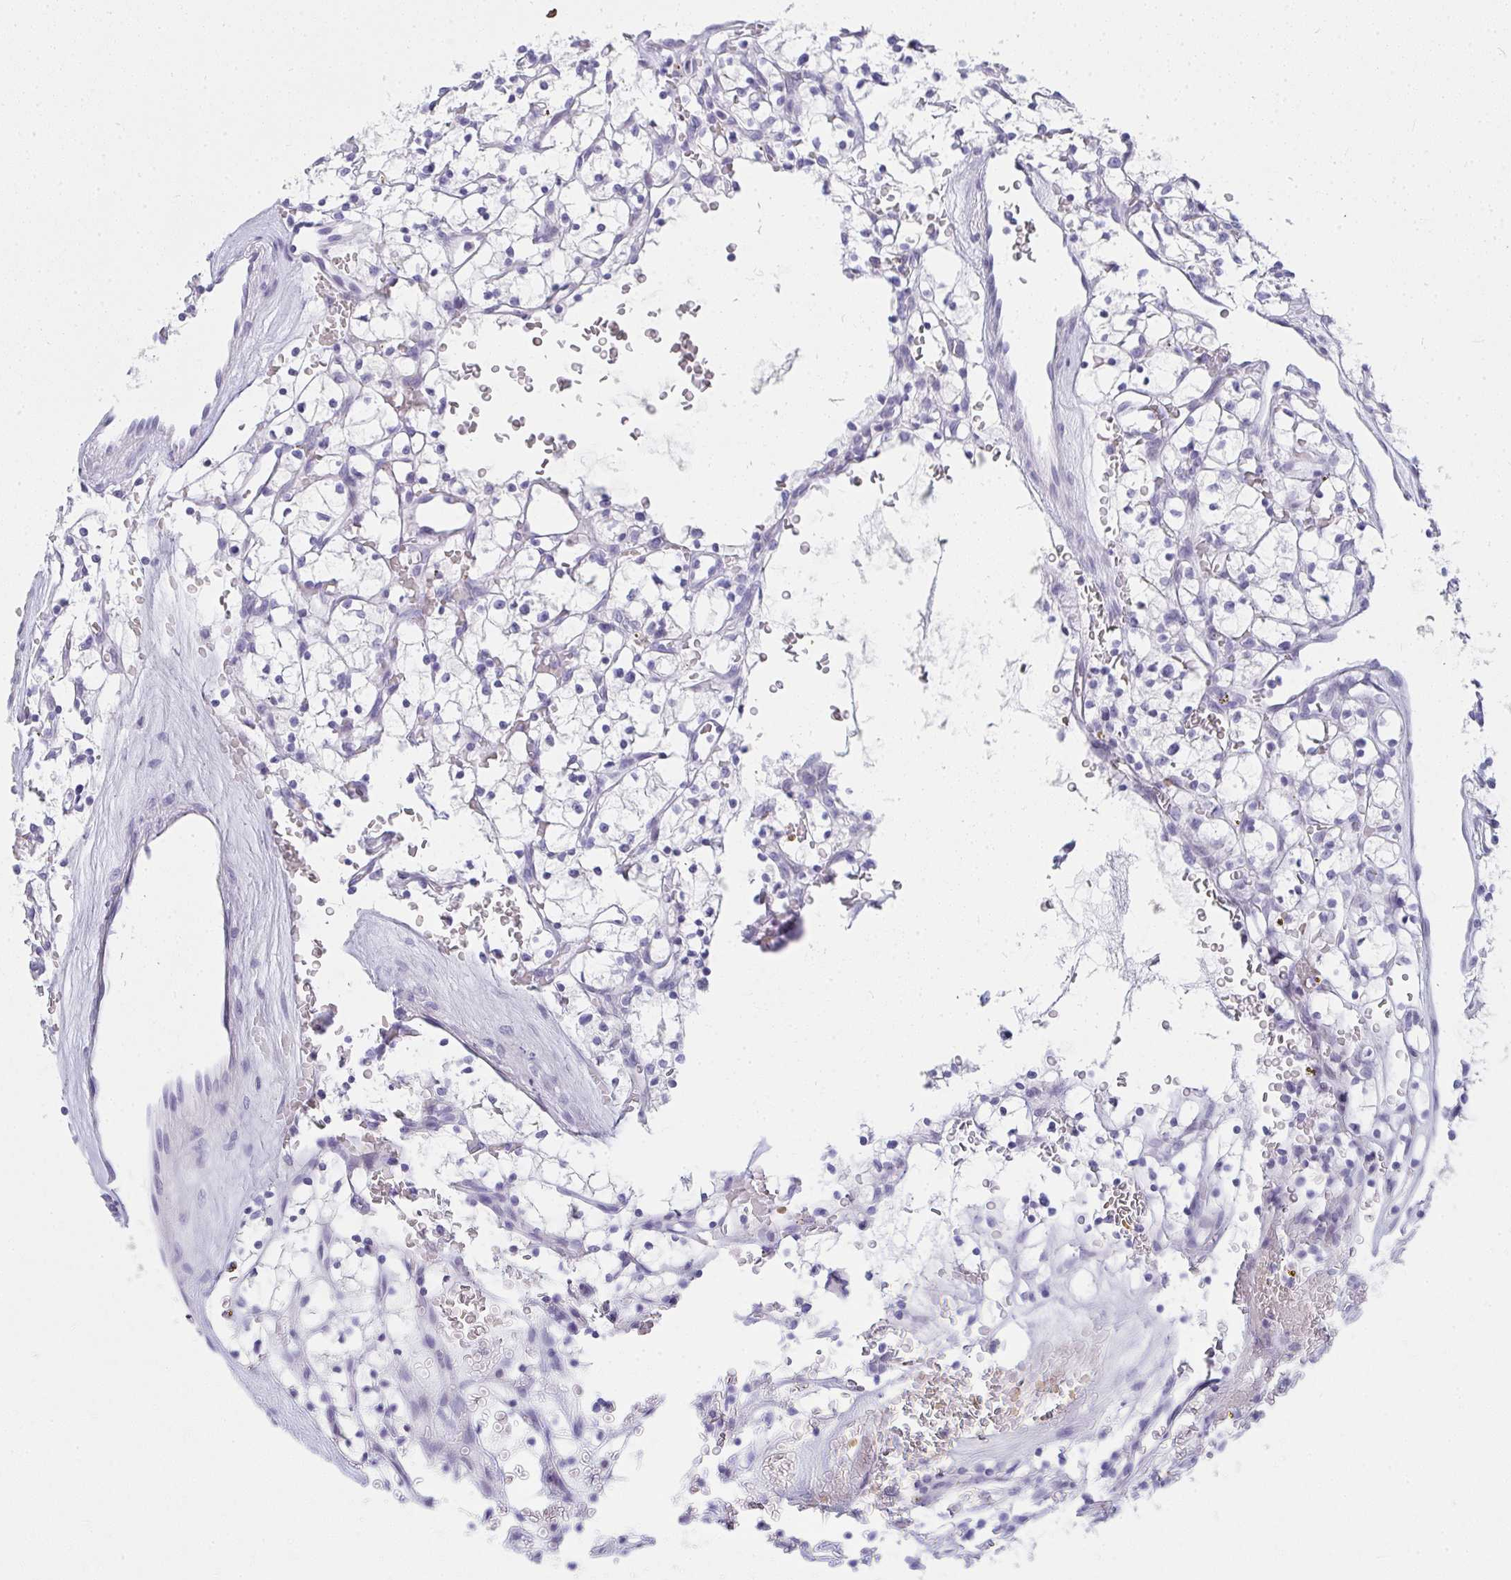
{"staining": {"intensity": "negative", "quantity": "none", "location": "none"}, "tissue": "renal cancer", "cell_type": "Tumor cells", "image_type": "cancer", "snomed": [{"axis": "morphology", "description": "Adenocarcinoma, NOS"}, {"axis": "topography", "description": "Kidney"}], "caption": "An image of human renal adenocarcinoma is negative for staining in tumor cells.", "gene": "ZNF182", "patient": {"sex": "female", "age": 64}}